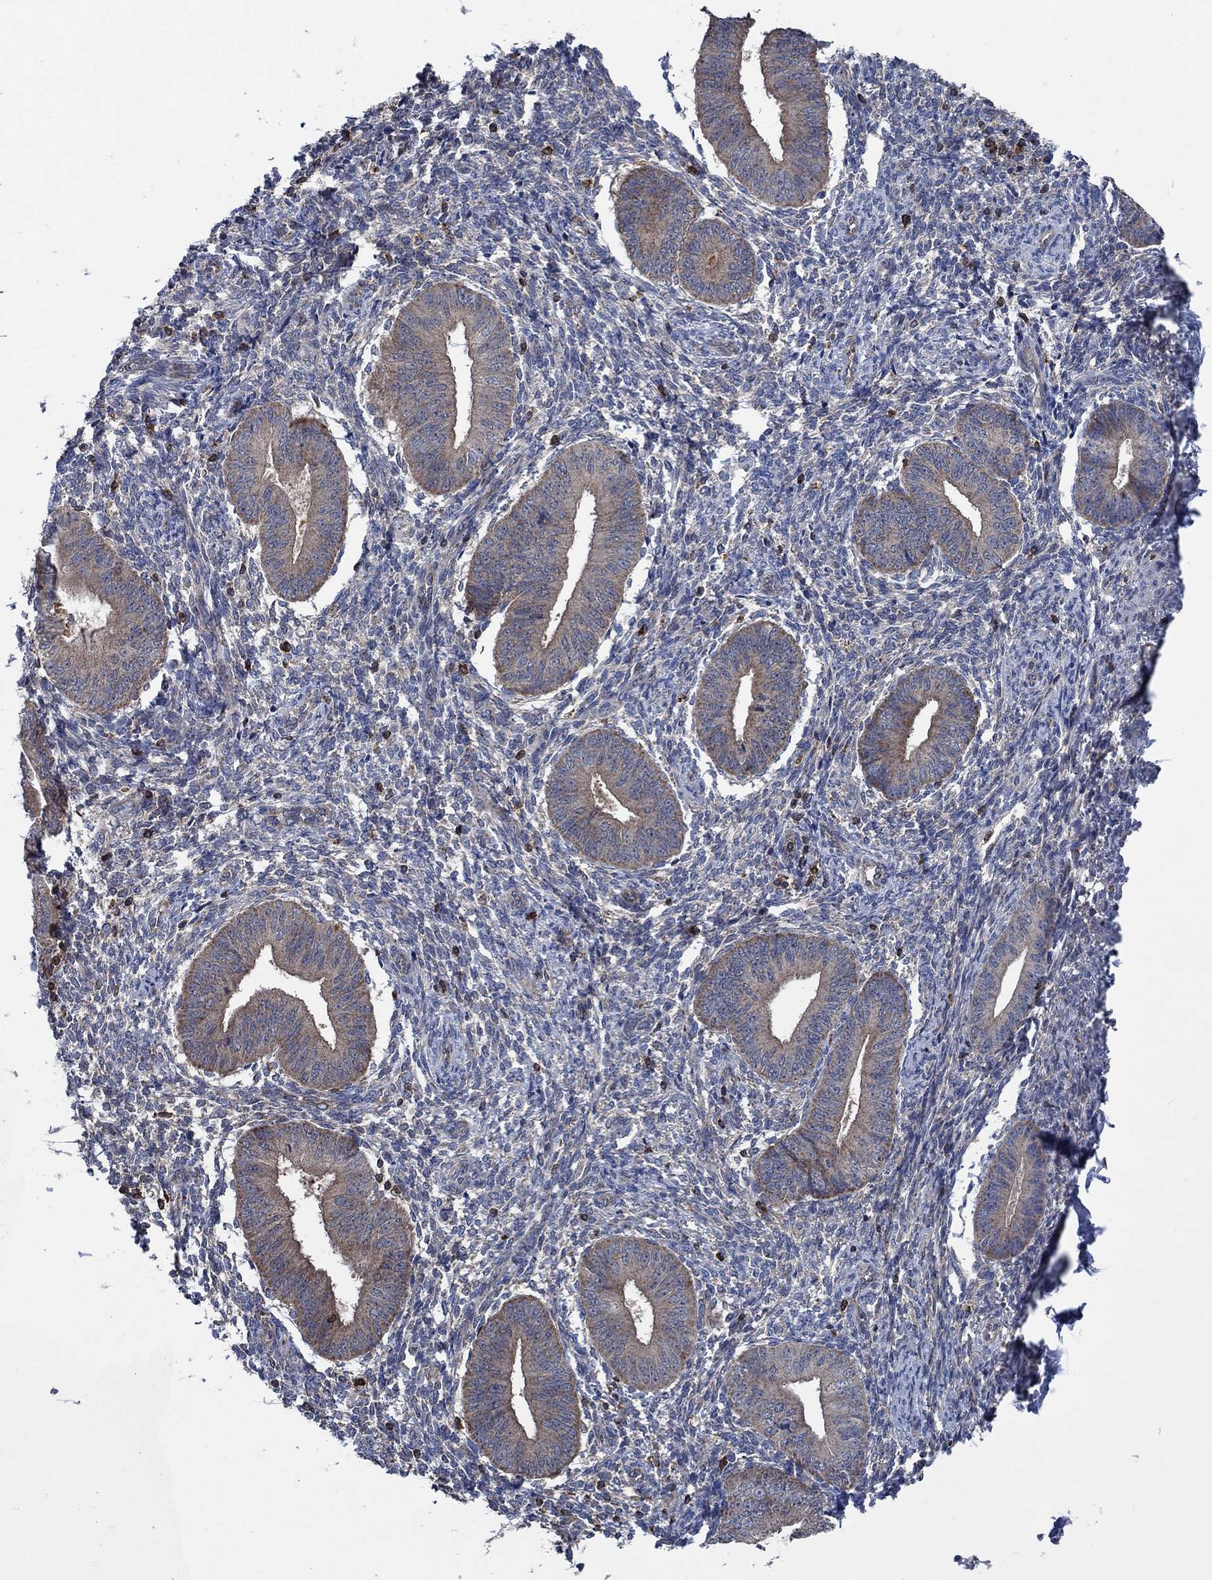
{"staining": {"intensity": "negative", "quantity": "none", "location": "none"}, "tissue": "endometrium", "cell_type": "Cells in endometrial stroma", "image_type": "normal", "snomed": [{"axis": "morphology", "description": "Normal tissue, NOS"}, {"axis": "topography", "description": "Endometrium"}], "caption": "DAB (3,3'-diaminobenzidine) immunohistochemical staining of unremarkable endometrium exhibits no significant positivity in cells in endometrial stroma. (DAB immunohistochemistry with hematoxylin counter stain).", "gene": "STXBP6", "patient": {"sex": "female", "age": 47}}